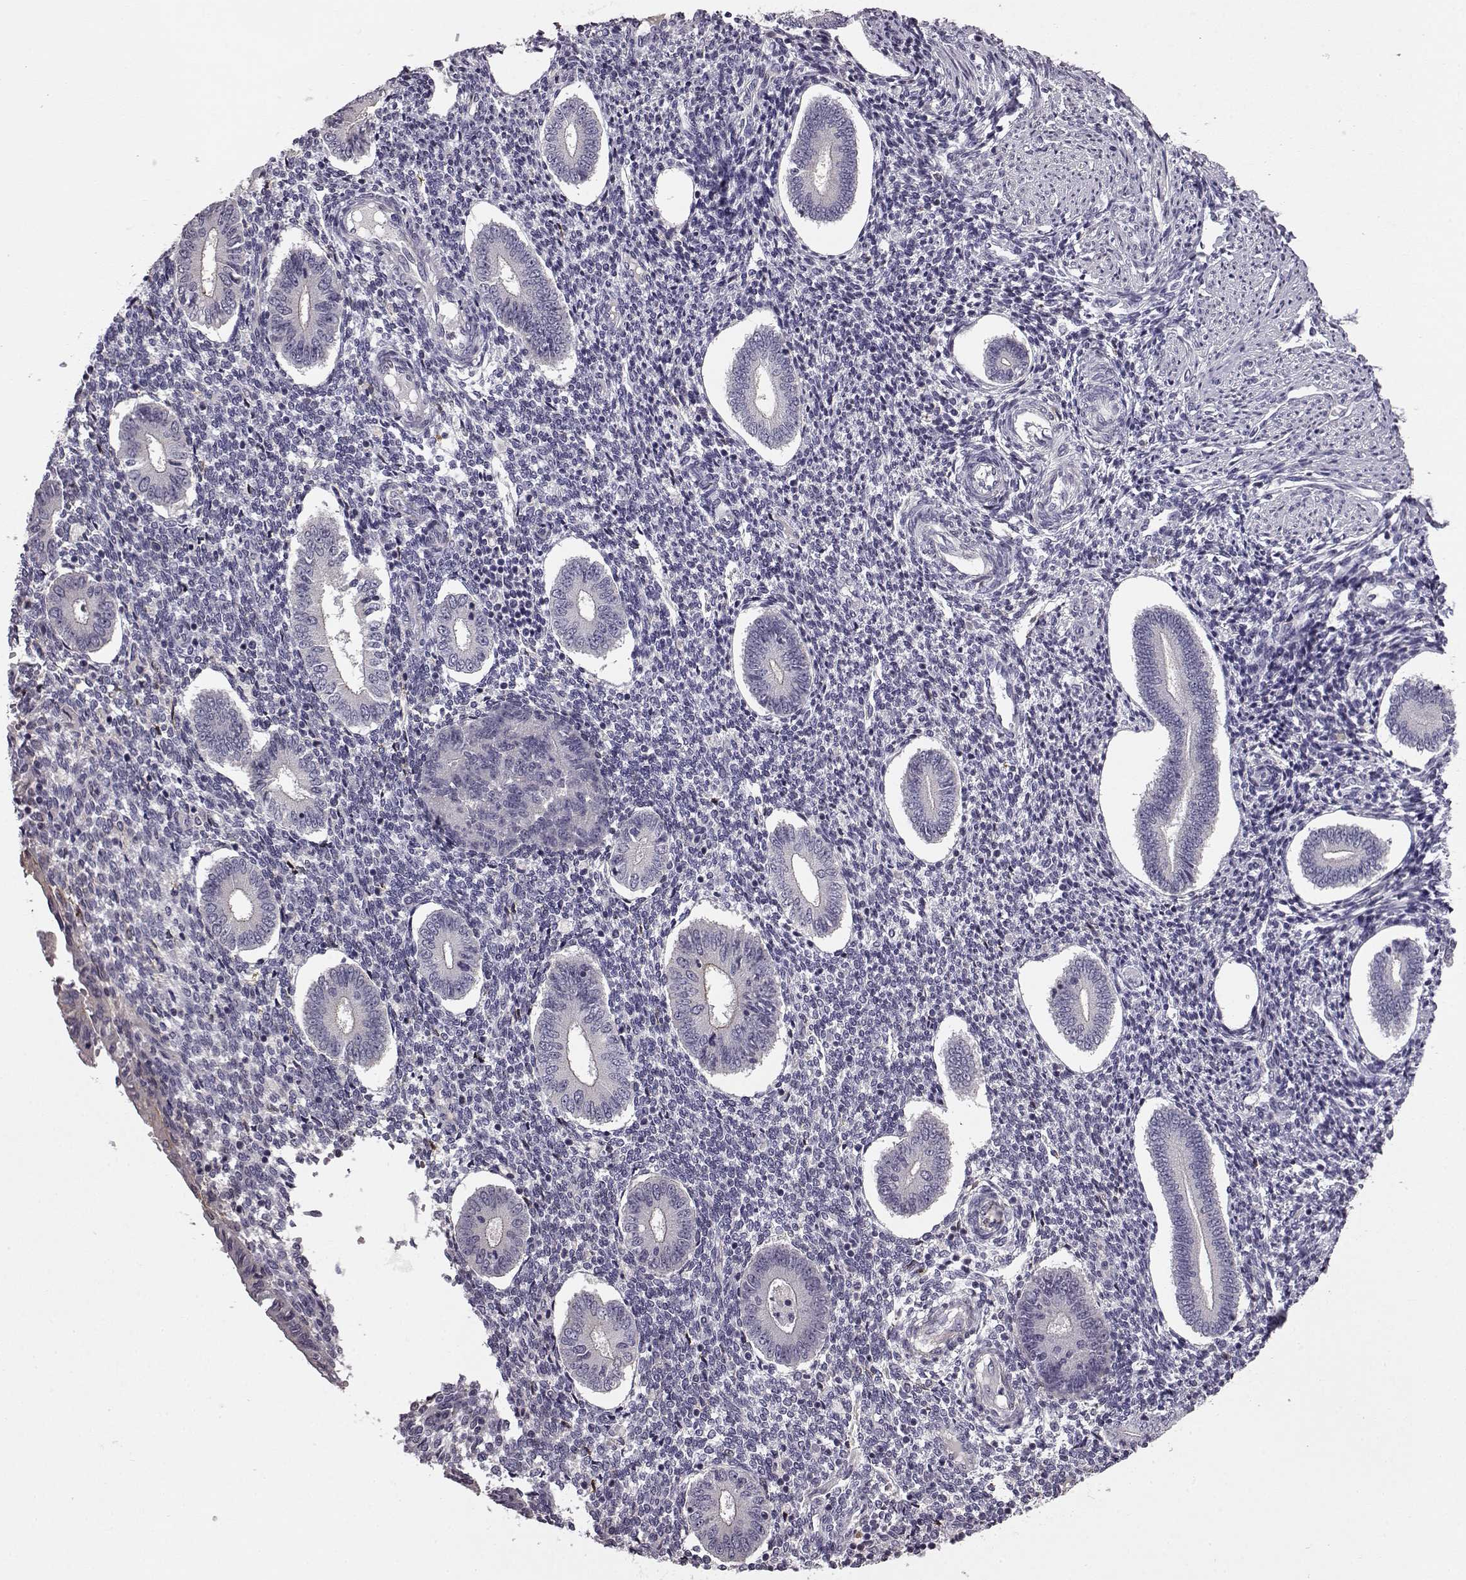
{"staining": {"intensity": "negative", "quantity": "none", "location": "none"}, "tissue": "endometrium", "cell_type": "Cells in endometrial stroma", "image_type": "normal", "snomed": [{"axis": "morphology", "description": "Normal tissue, NOS"}, {"axis": "topography", "description": "Endometrium"}], "caption": "DAB immunohistochemical staining of normal endometrium reveals no significant staining in cells in endometrial stroma.", "gene": "KRT81", "patient": {"sex": "female", "age": 40}}